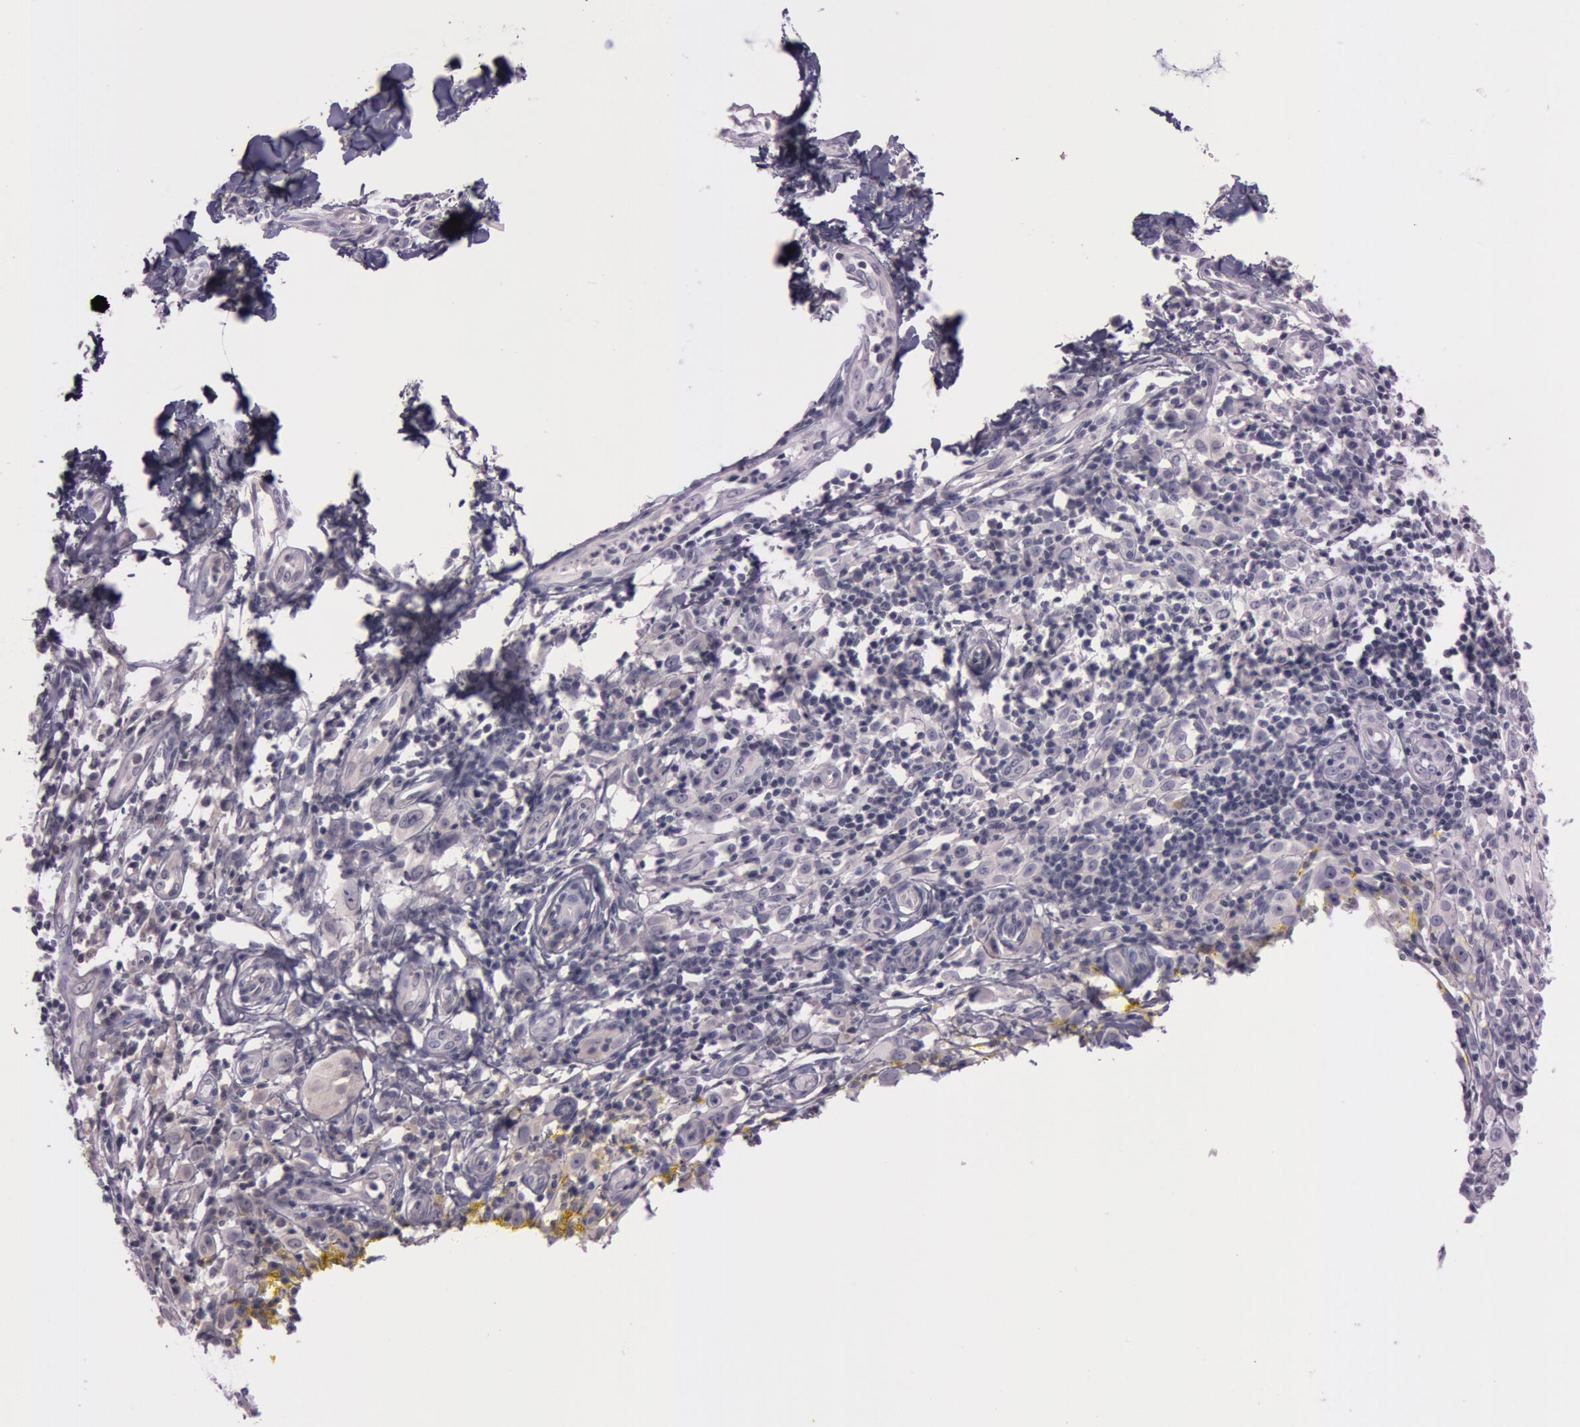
{"staining": {"intensity": "negative", "quantity": "none", "location": "none"}, "tissue": "melanoma", "cell_type": "Tumor cells", "image_type": "cancer", "snomed": [{"axis": "morphology", "description": "Malignant melanoma, NOS"}, {"axis": "topography", "description": "Skin"}], "caption": "IHC of human malignant melanoma demonstrates no staining in tumor cells. Nuclei are stained in blue.", "gene": "S100A7", "patient": {"sex": "female", "age": 52}}